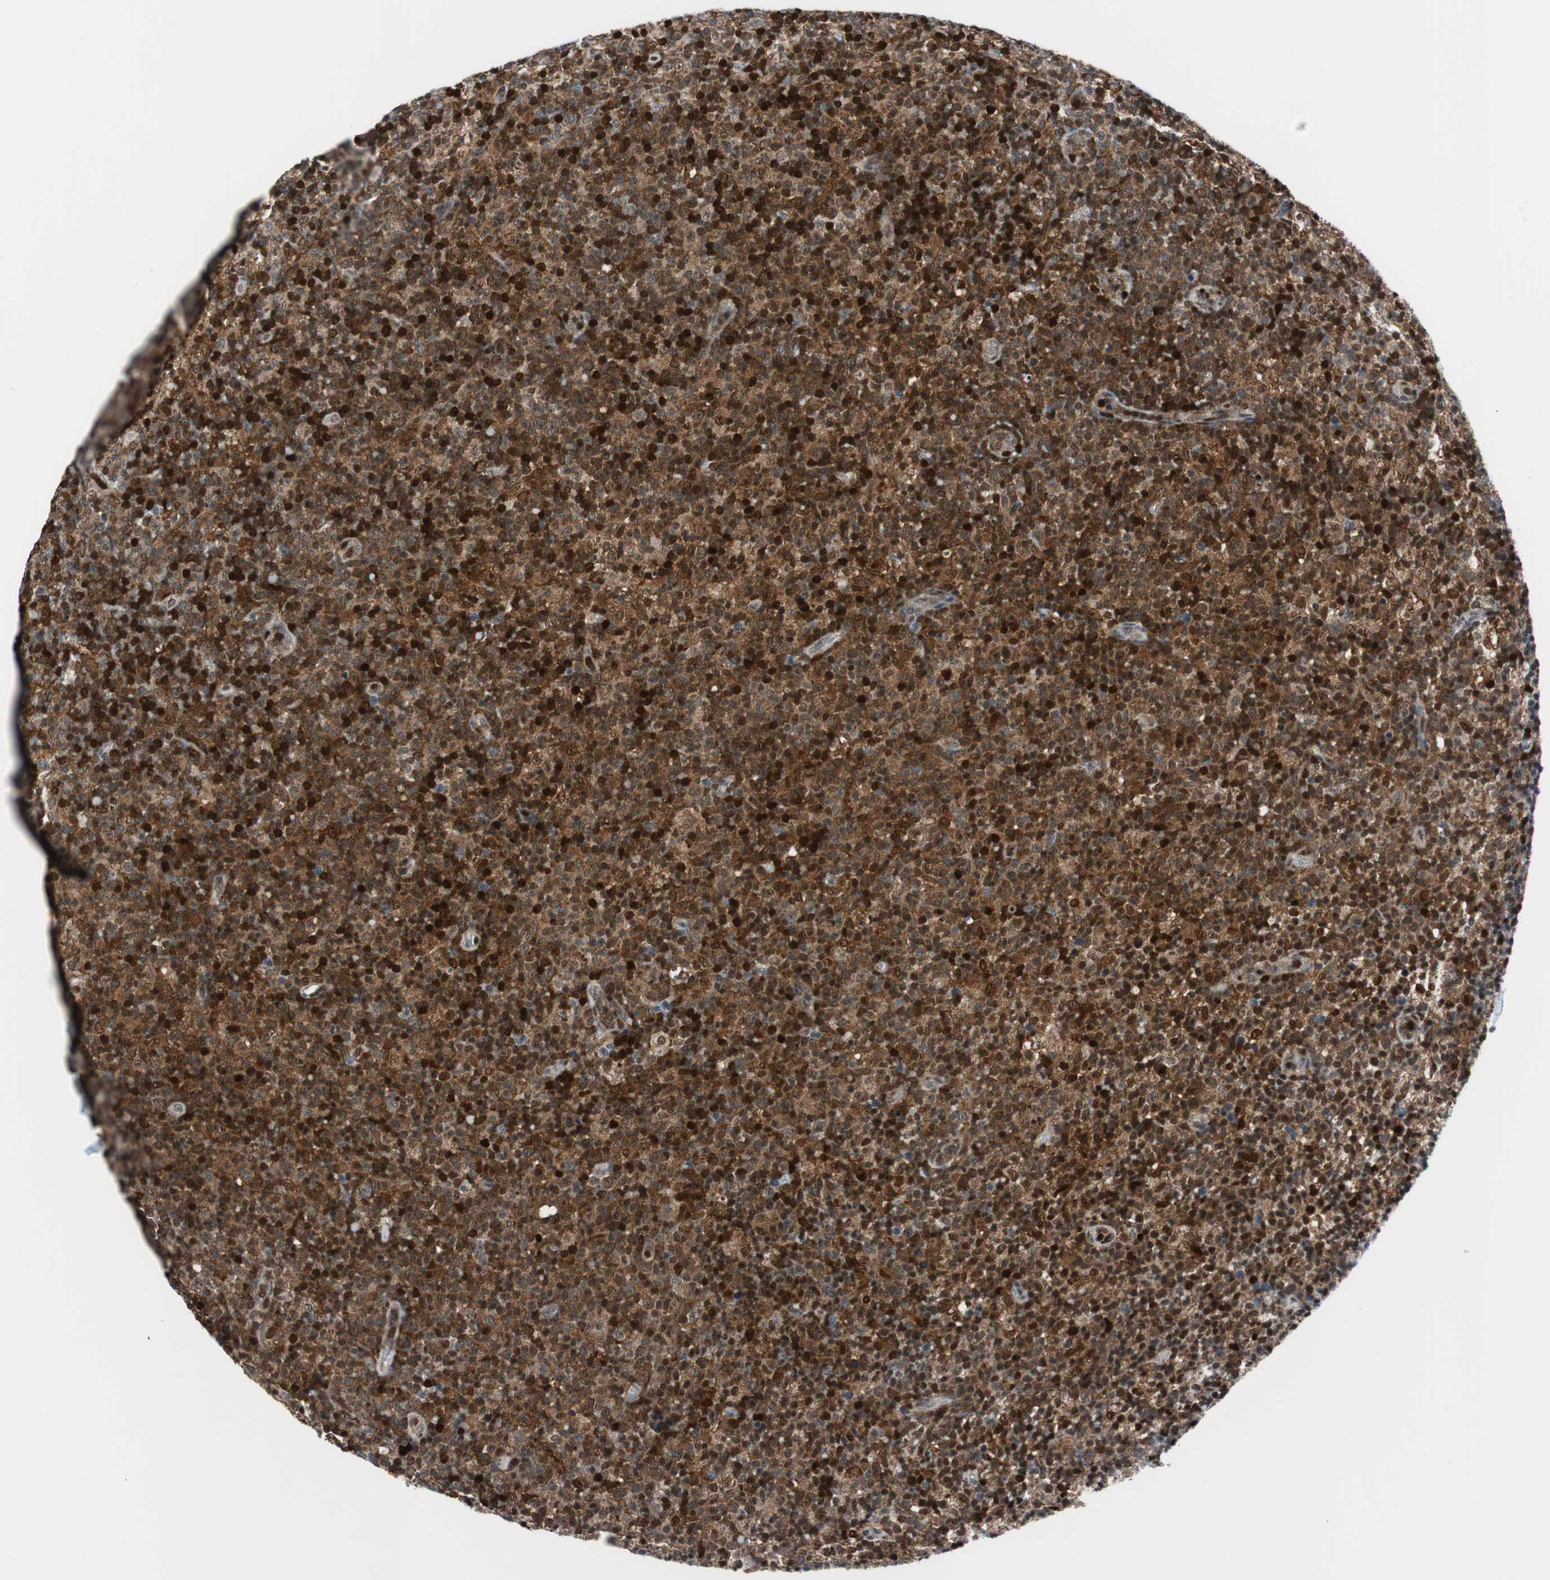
{"staining": {"intensity": "strong", "quantity": ">75%", "location": "nuclear"}, "tissue": "lymph node", "cell_type": "Germinal center cells", "image_type": "normal", "snomed": [{"axis": "morphology", "description": "Normal tissue, NOS"}, {"axis": "morphology", "description": "Inflammation, NOS"}, {"axis": "topography", "description": "Lymph node"}], "caption": "The photomicrograph displays staining of unremarkable lymph node, revealing strong nuclear protein staining (brown color) within germinal center cells.", "gene": "RGS10", "patient": {"sex": "male", "age": 55}}